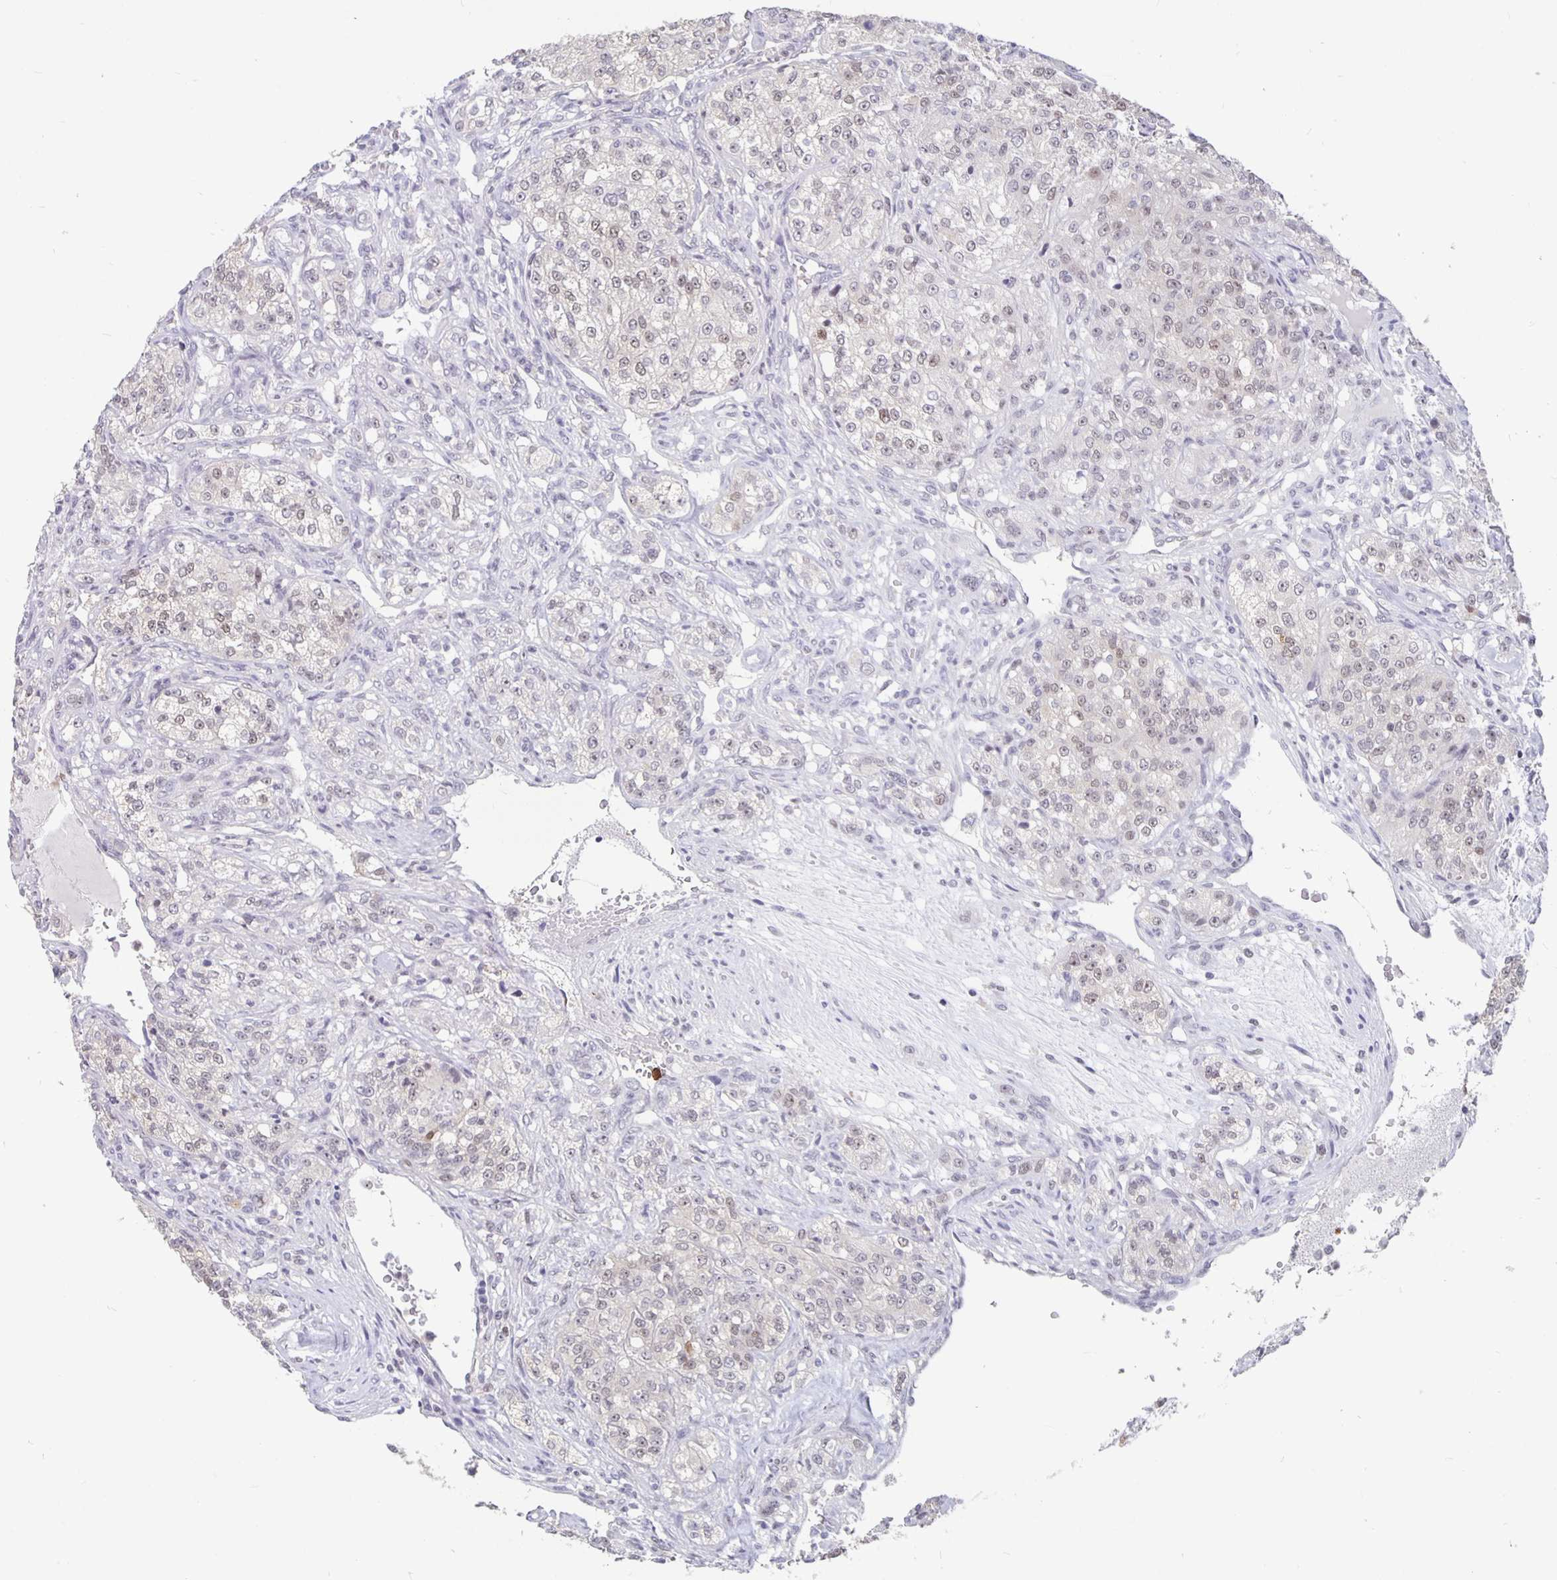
{"staining": {"intensity": "weak", "quantity": "<25%", "location": "nuclear"}, "tissue": "renal cancer", "cell_type": "Tumor cells", "image_type": "cancer", "snomed": [{"axis": "morphology", "description": "Adenocarcinoma, NOS"}, {"axis": "topography", "description": "Kidney"}], "caption": "Protein analysis of renal cancer reveals no significant expression in tumor cells. The staining is performed using DAB (3,3'-diaminobenzidine) brown chromogen with nuclei counter-stained in using hematoxylin.", "gene": "ZNF691", "patient": {"sex": "female", "age": 63}}